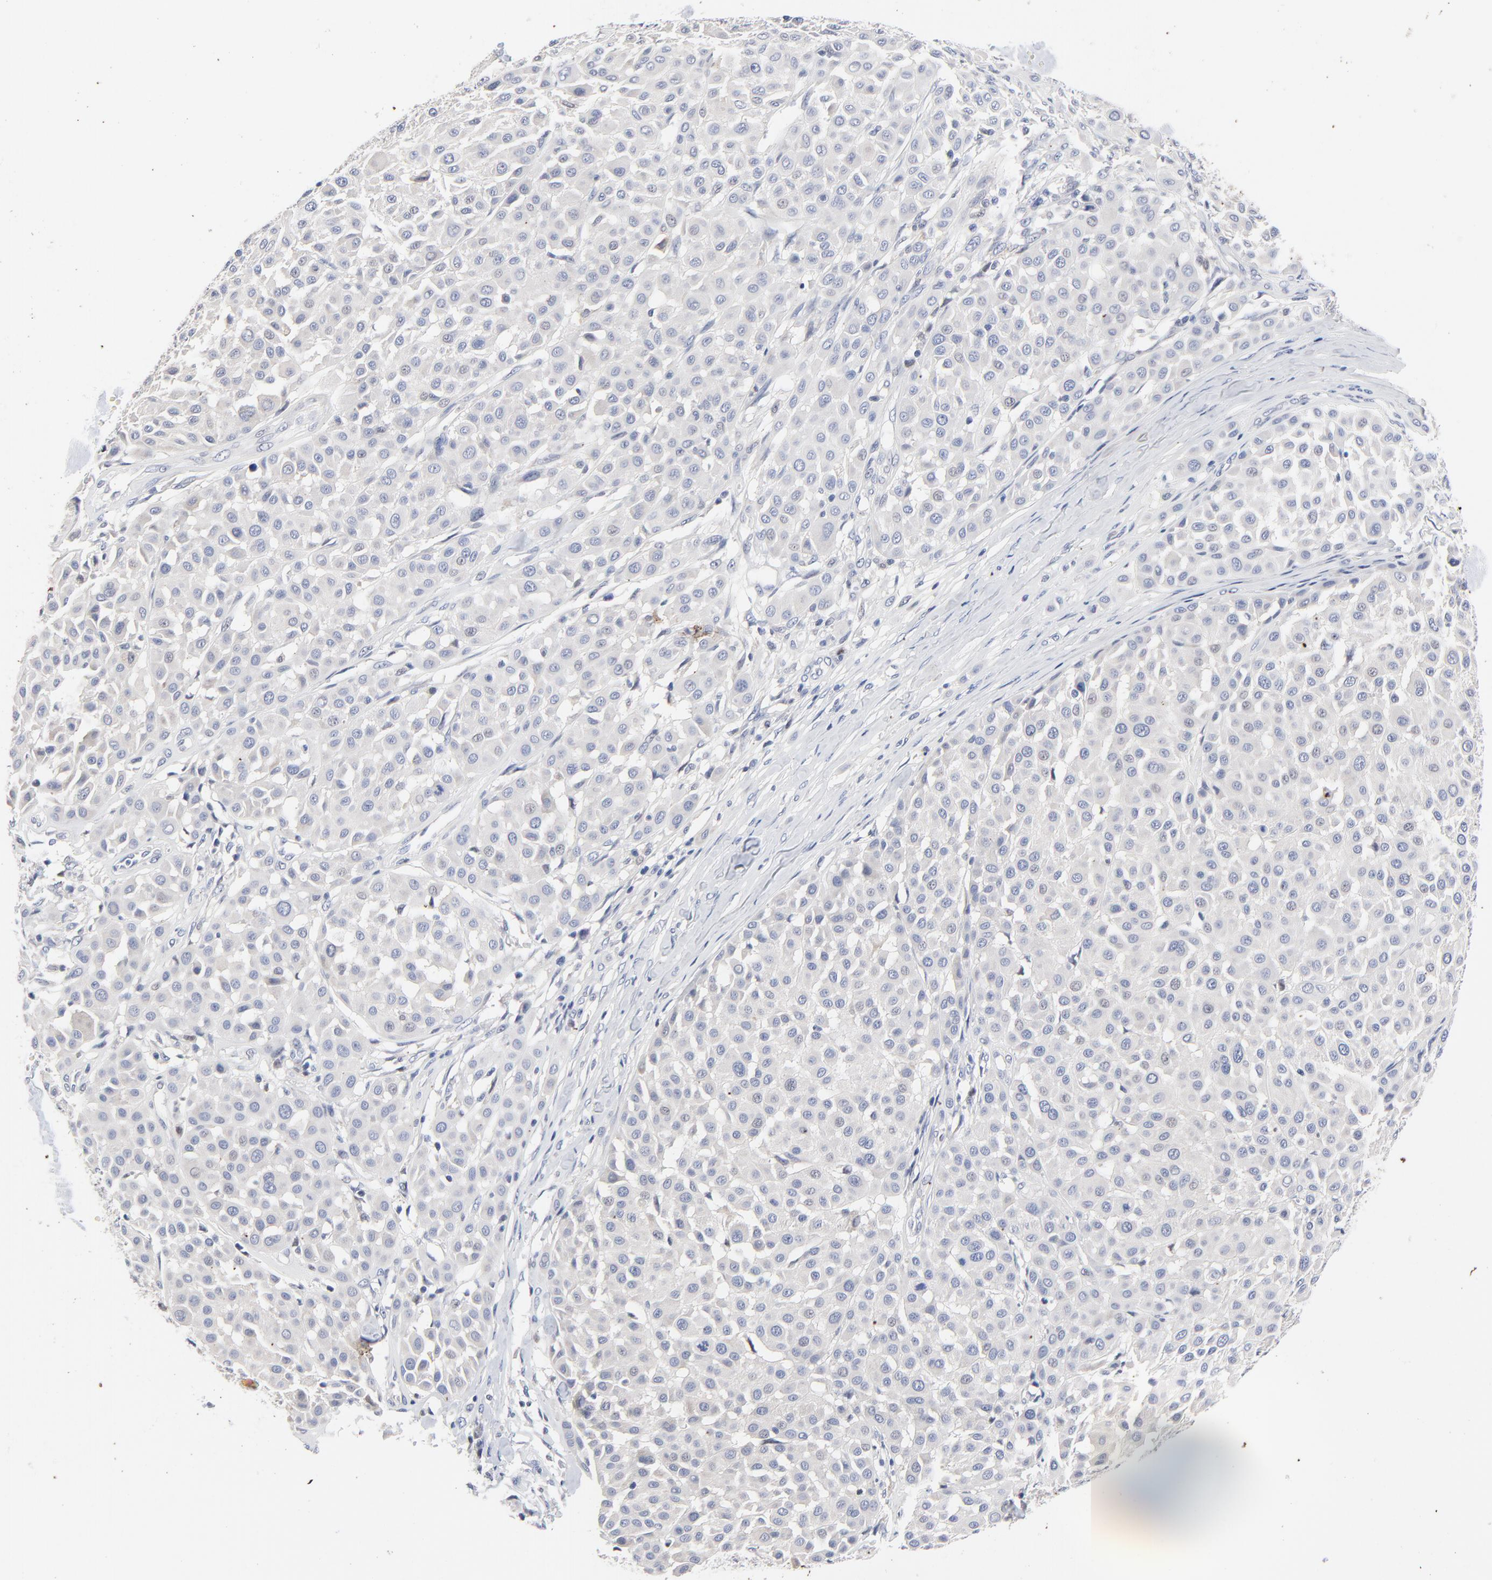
{"staining": {"intensity": "negative", "quantity": "none", "location": "none"}, "tissue": "melanoma", "cell_type": "Tumor cells", "image_type": "cancer", "snomed": [{"axis": "morphology", "description": "Malignant melanoma, Metastatic site"}, {"axis": "topography", "description": "Soft tissue"}], "caption": "The image exhibits no staining of tumor cells in malignant melanoma (metastatic site). (Immunohistochemistry, brightfield microscopy, high magnification).", "gene": "AADAC", "patient": {"sex": "male", "age": 41}}